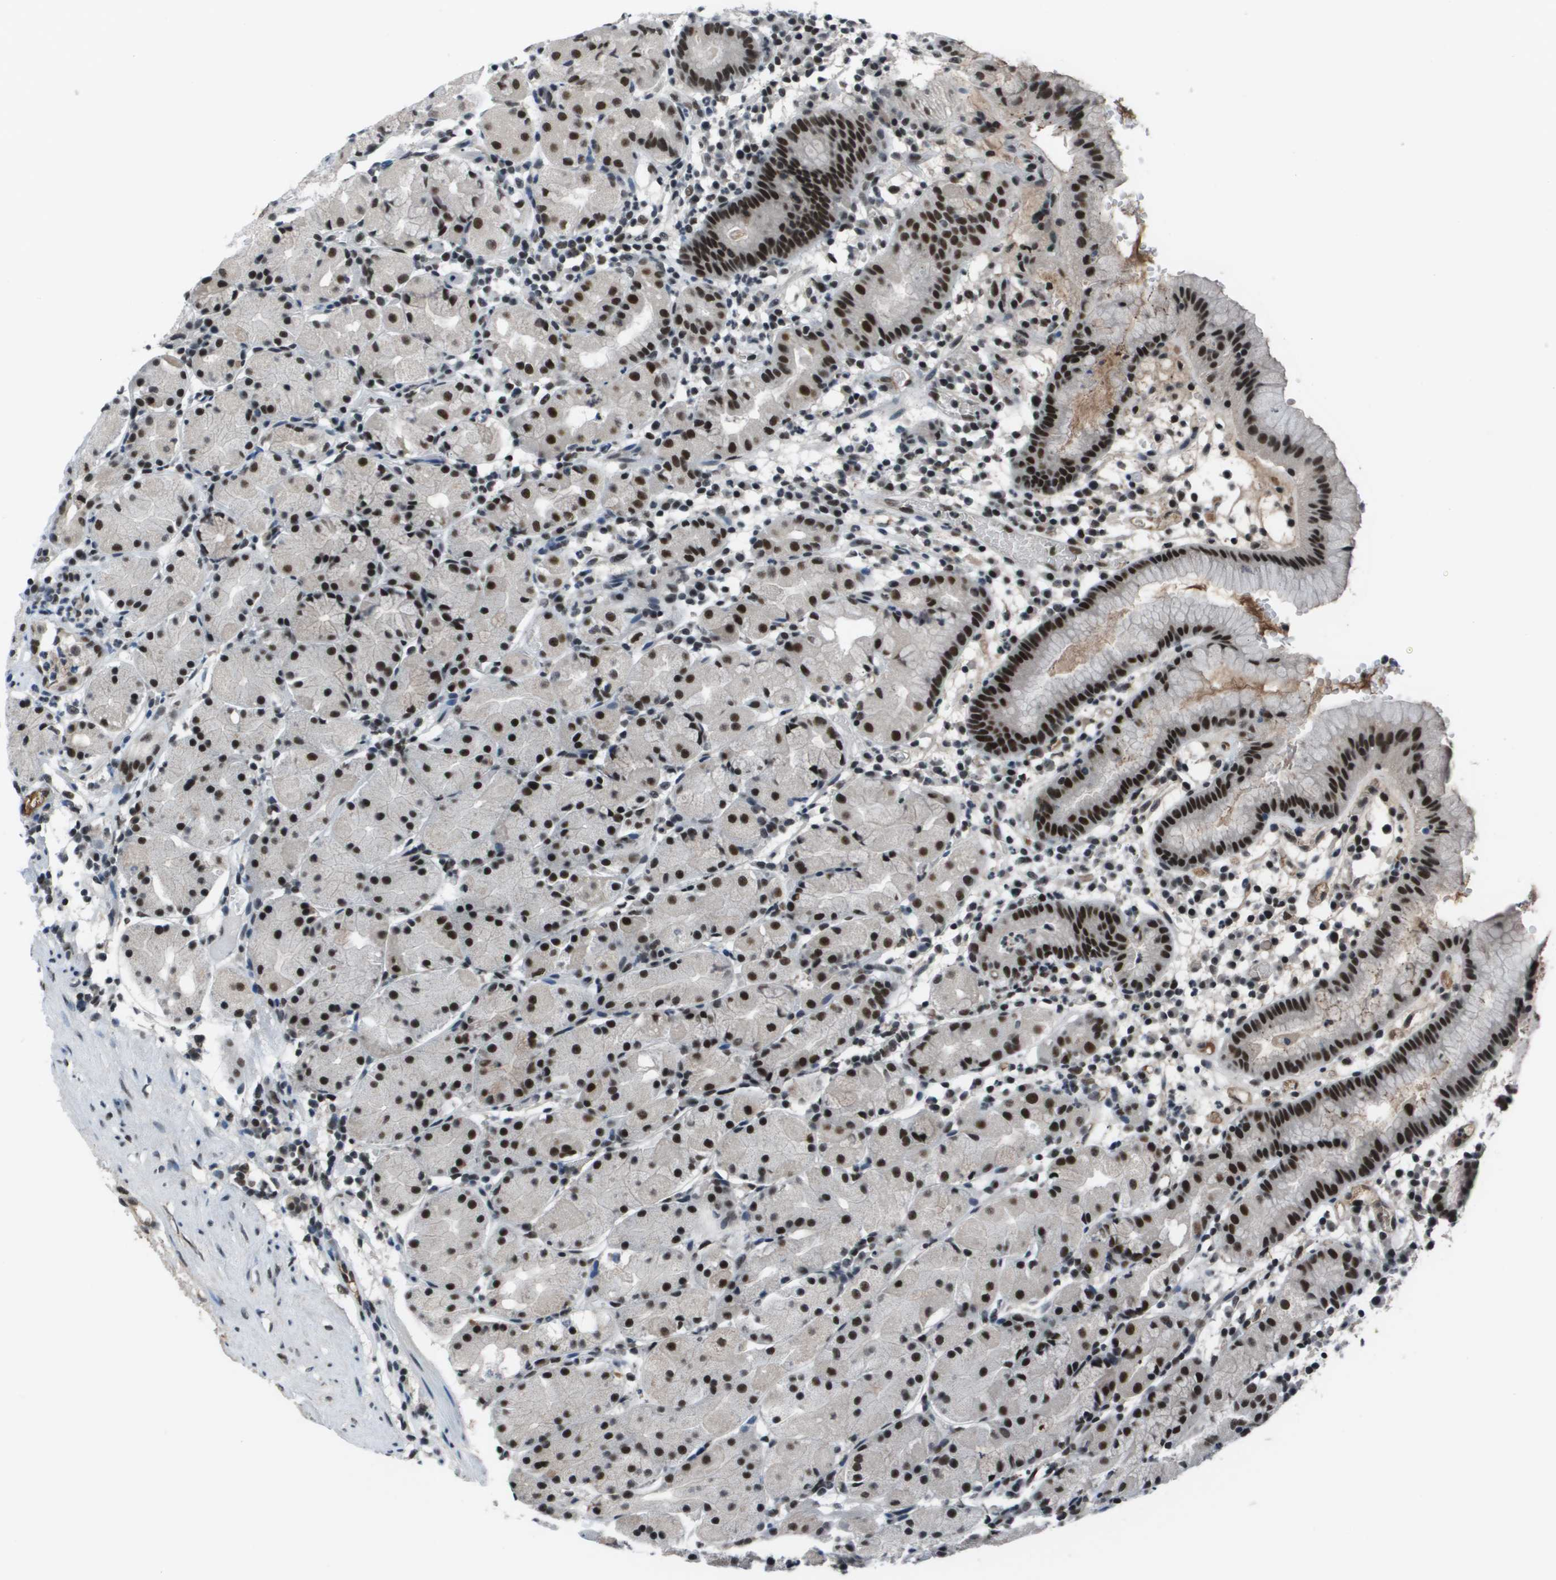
{"staining": {"intensity": "strong", "quantity": ">75%", "location": "nuclear"}, "tissue": "stomach", "cell_type": "Glandular cells", "image_type": "normal", "snomed": [{"axis": "morphology", "description": "Normal tissue, NOS"}, {"axis": "topography", "description": "Stomach"}, {"axis": "topography", "description": "Stomach, lower"}], "caption": "Brown immunohistochemical staining in benign stomach demonstrates strong nuclear positivity in approximately >75% of glandular cells. (Brightfield microscopy of DAB IHC at high magnification).", "gene": "THRAP3", "patient": {"sex": "female", "age": 75}}